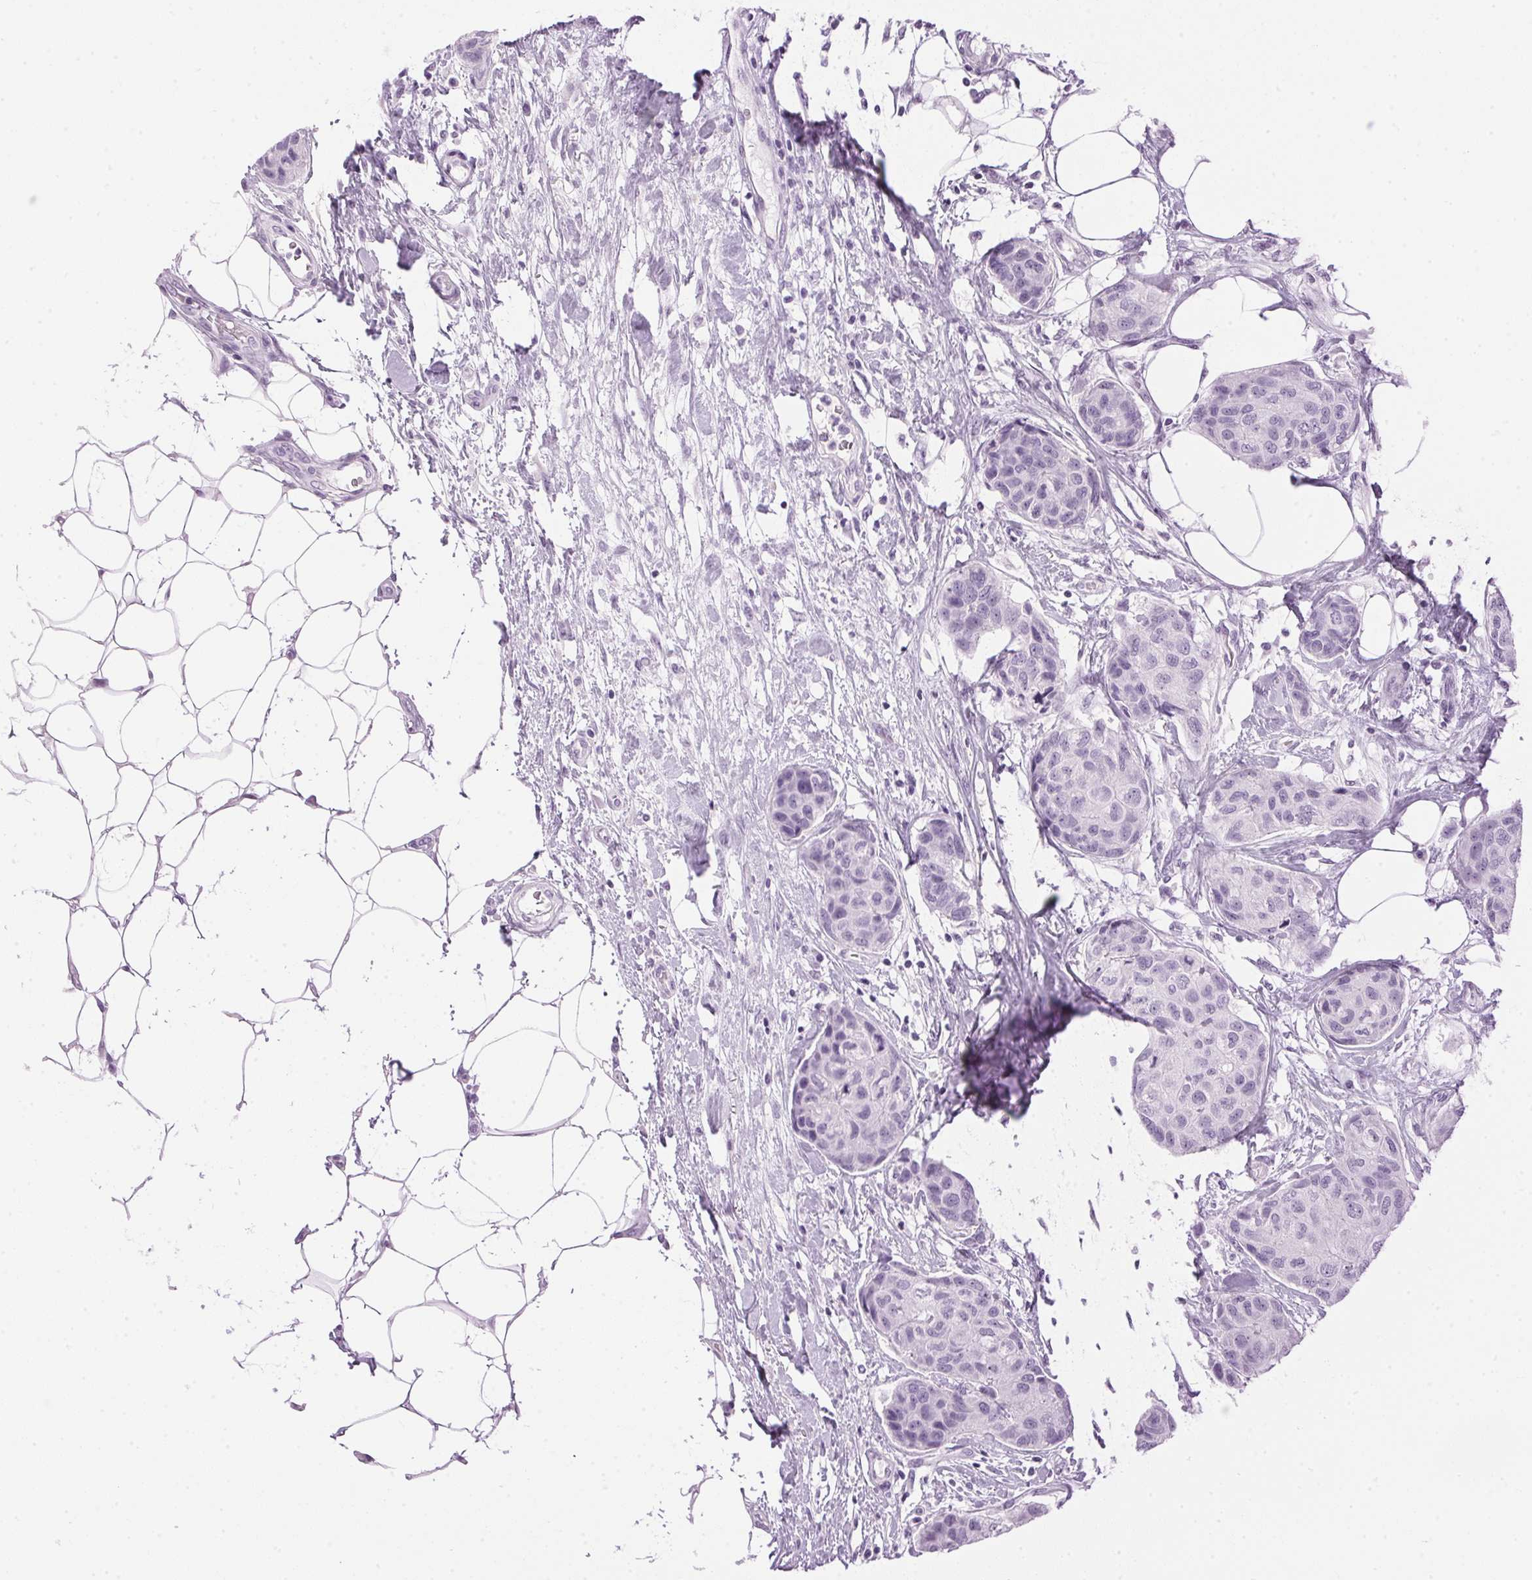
{"staining": {"intensity": "negative", "quantity": "none", "location": "none"}, "tissue": "breast cancer", "cell_type": "Tumor cells", "image_type": "cancer", "snomed": [{"axis": "morphology", "description": "Duct carcinoma"}, {"axis": "topography", "description": "Breast"}], "caption": "IHC micrograph of breast cancer stained for a protein (brown), which demonstrates no expression in tumor cells.", "gene": "SP7", "patient": {"sex": "female", "age": 80}}